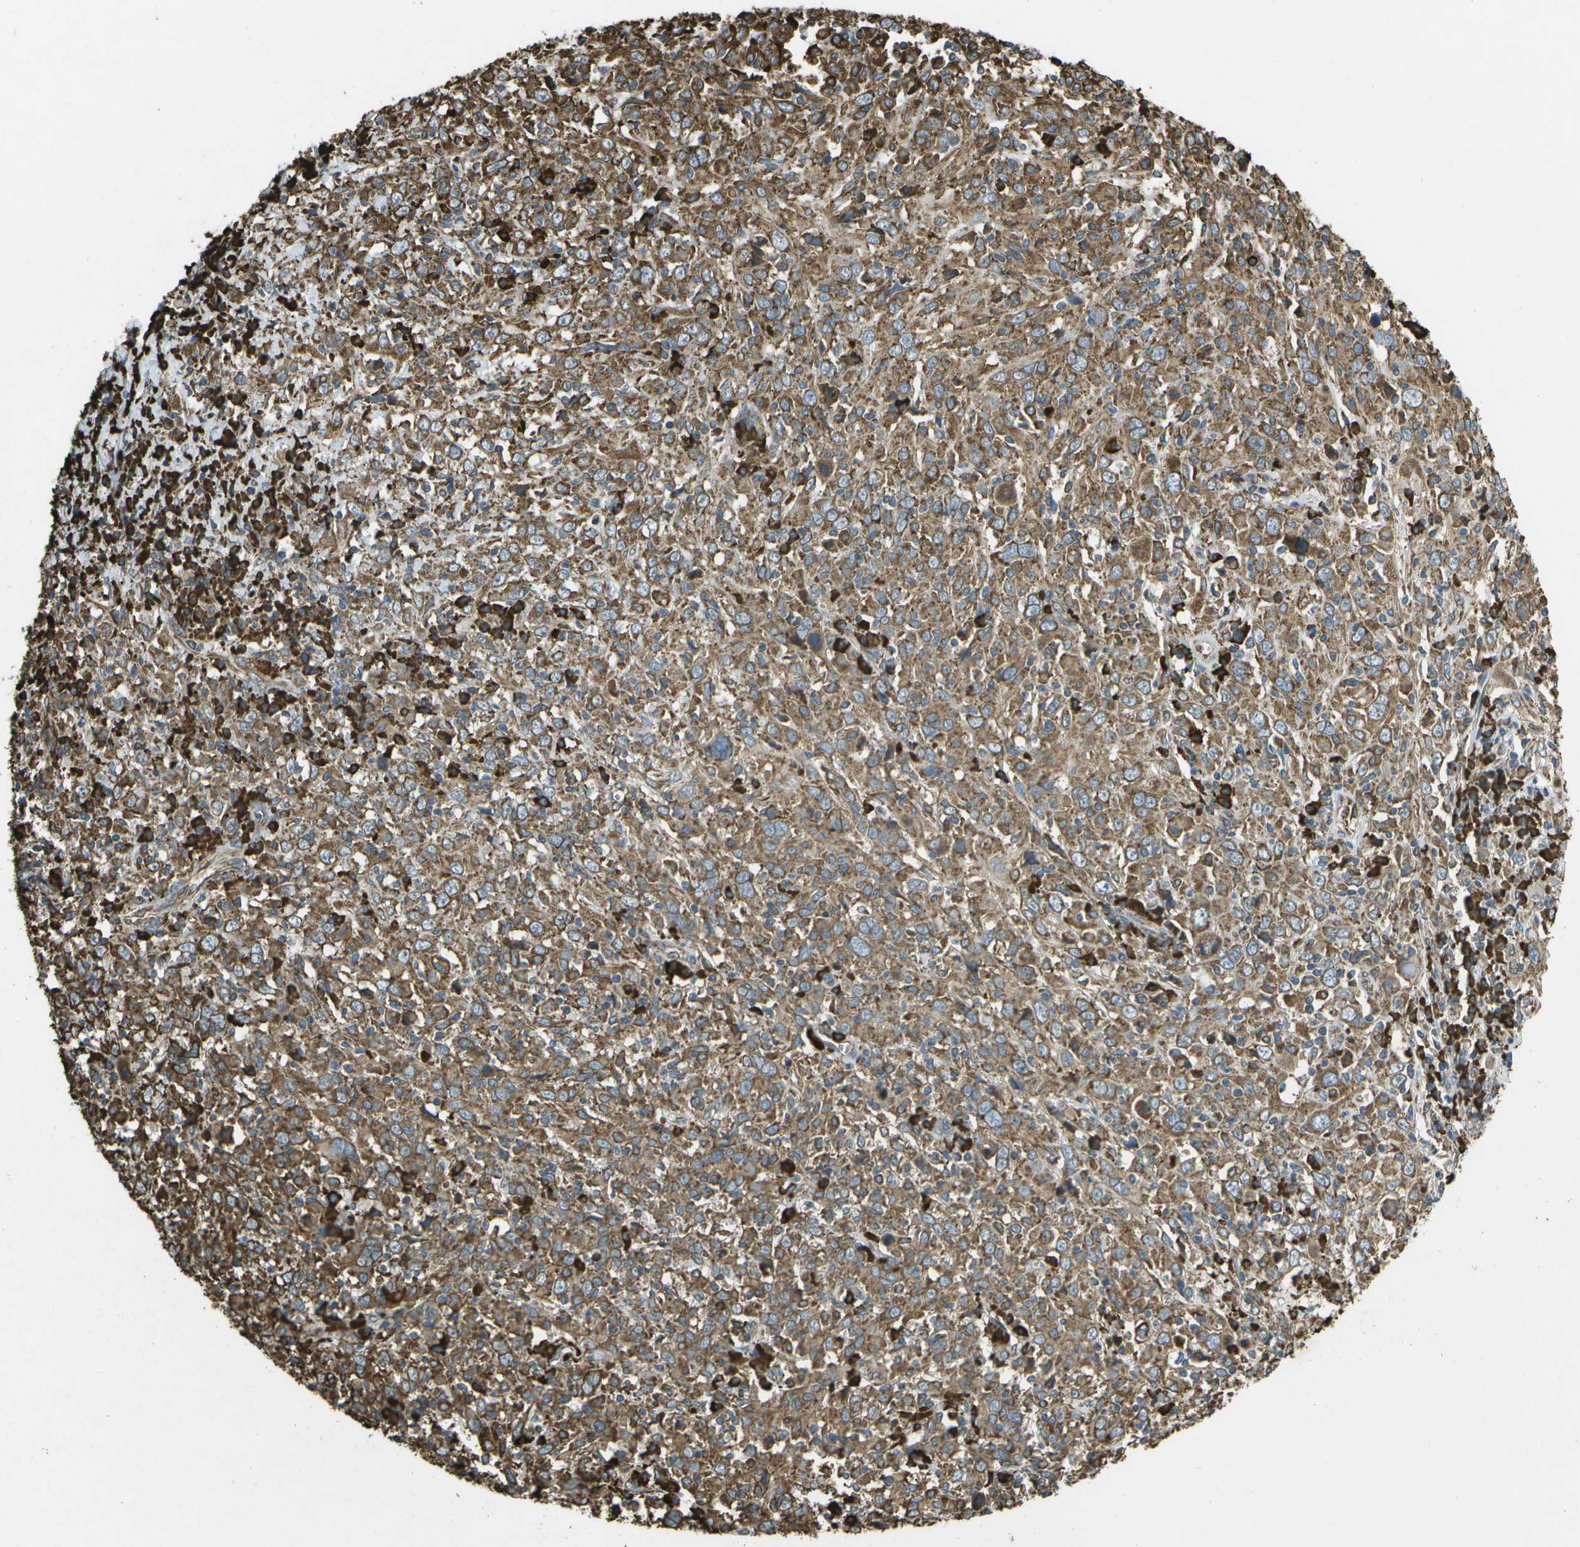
{"staining": {"intensity": "moderate", "quantity": ">75%", "location": "cytoplasmic/membranous"}, "tissue": "cervical cancer", "cell_type": "Tumor cells", "image_type": "cancer", "snomed": [{"axis": "morphology", "description": "Squamous cell carcinoma, NOS"}, {"axis": "topography", "description": "Cervix"}], "caption": "This is a micrograph of IHC staining of cervical cancer (squamous cell carcinoma), which shows moderate expression in the cytoplasmic/membranous of tumor cells.", "gene": "PDIA4", "patient": {"sex": "female", "age": 46}}